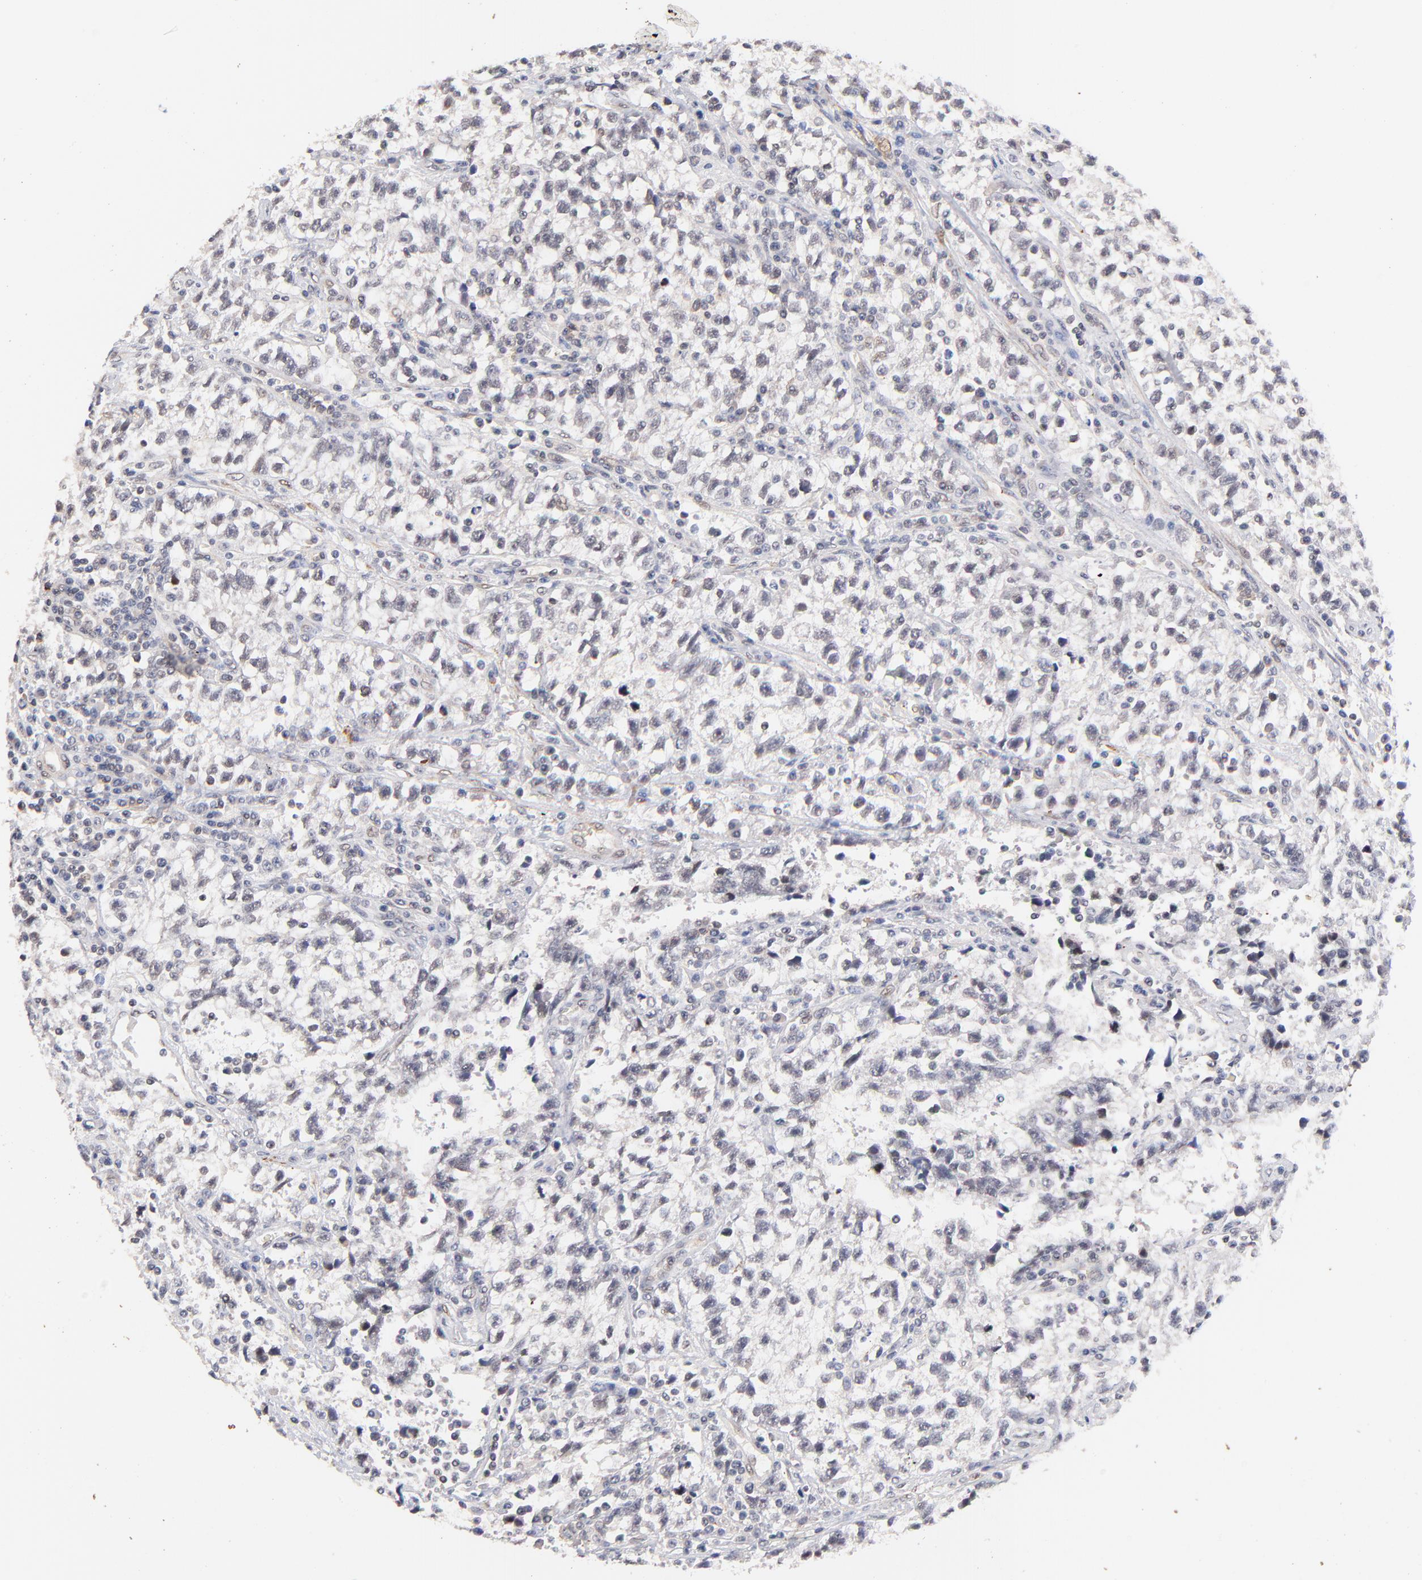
{"staining": {"intensity": "weak", "quantity": "25%-75%", "location": "nuclear"}, "tissue": "testis cancer", "cell_type": "Tumor cells", "image_type": "cancer", "snomed": [{"axis": "morphology", "description": "Seminoma, NOS"}, {"axis": "topography", "description": "Testis"}], "caption": "Tumor cells exhibit weak nuclear staining in about 25%-75% of cells in testis cancer (seminoma).", "gene": "ZFP92", "patient": {"sex": "male", "age": 38}}